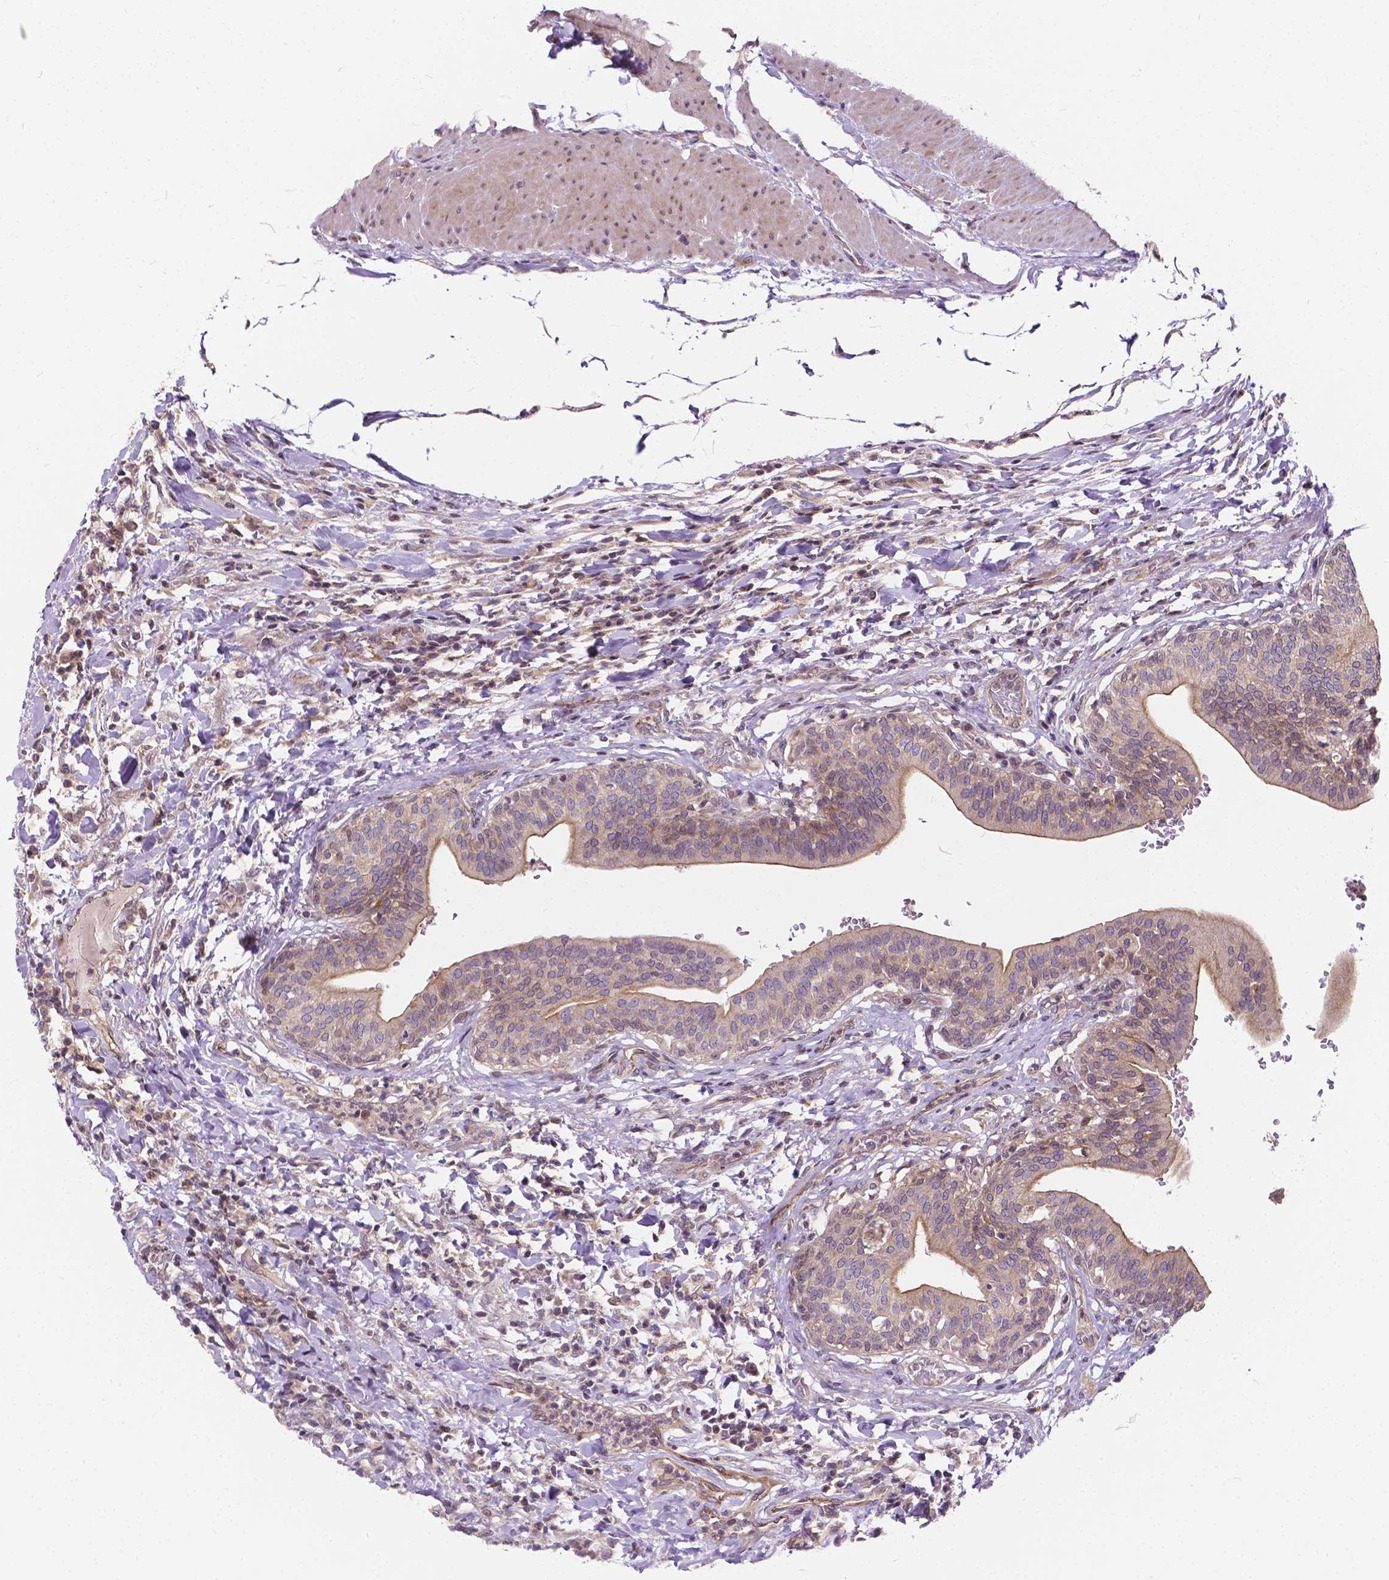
{"staining": {"intensity": "moderate", "quantity": ">75%", "location": "cytoplasmic/membranous,nuclear"}, "tissue": "urinary bladder", "cell_type": "Urothelial cells", "image_type": "normal", "snomed": [{"axis": "morphology", "description": "Normal tissue, NOS"}, {"axis": "topography", "description": "Urinary bladder"}, {"axis": "topography", "description": "Peripheral nerve tissue"}], "caption": "A high-resolution micrograph shows IHC staining of normal urinary bladder, which displays moderate cytoplasmic/membranous,nuclear positivity in approximately >75% of urothelial cells.", "gene": "INPP5E", "patient": {"sex": "male", "age": 66}}